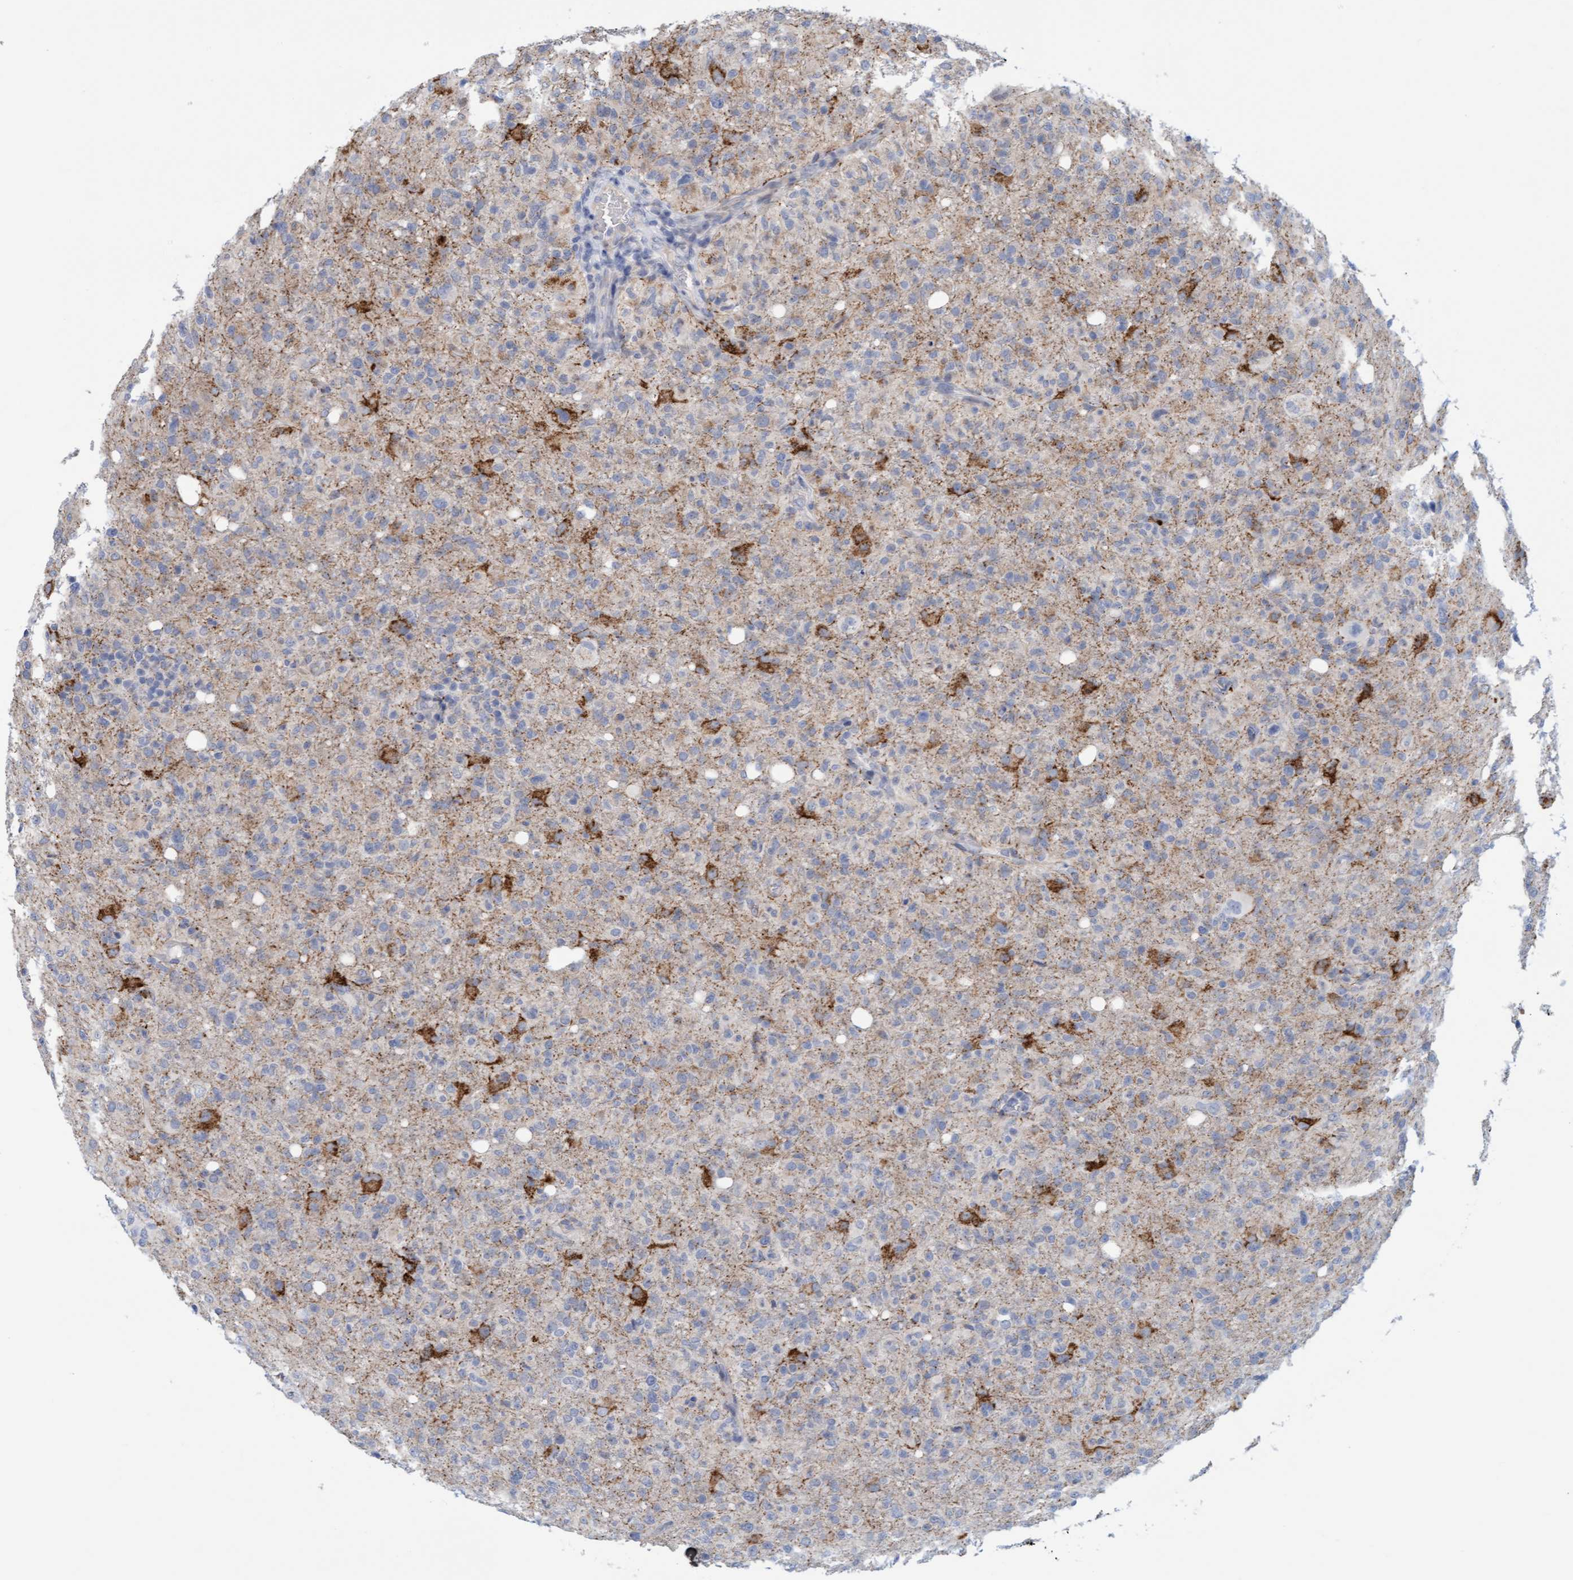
{"staining": {"intensity": "negative", "quantity": "none", "location": "none"}, "tissue": "glioma", "cell_type": "Tumor cells", "image_type": "cancer", "snomed": [{"axis": "morphology", "description": "Glioma, malignant, High grade"}, {"axis": "topography", "description": "Brain"}], "caption": "Human malignant glioma (high-grade) stained for a protein using immunohistochemistry (IHC) displays no expression in tumor cells.", "gene": "ZC3H3", "patient": {"sex": "female", "age": 57}}